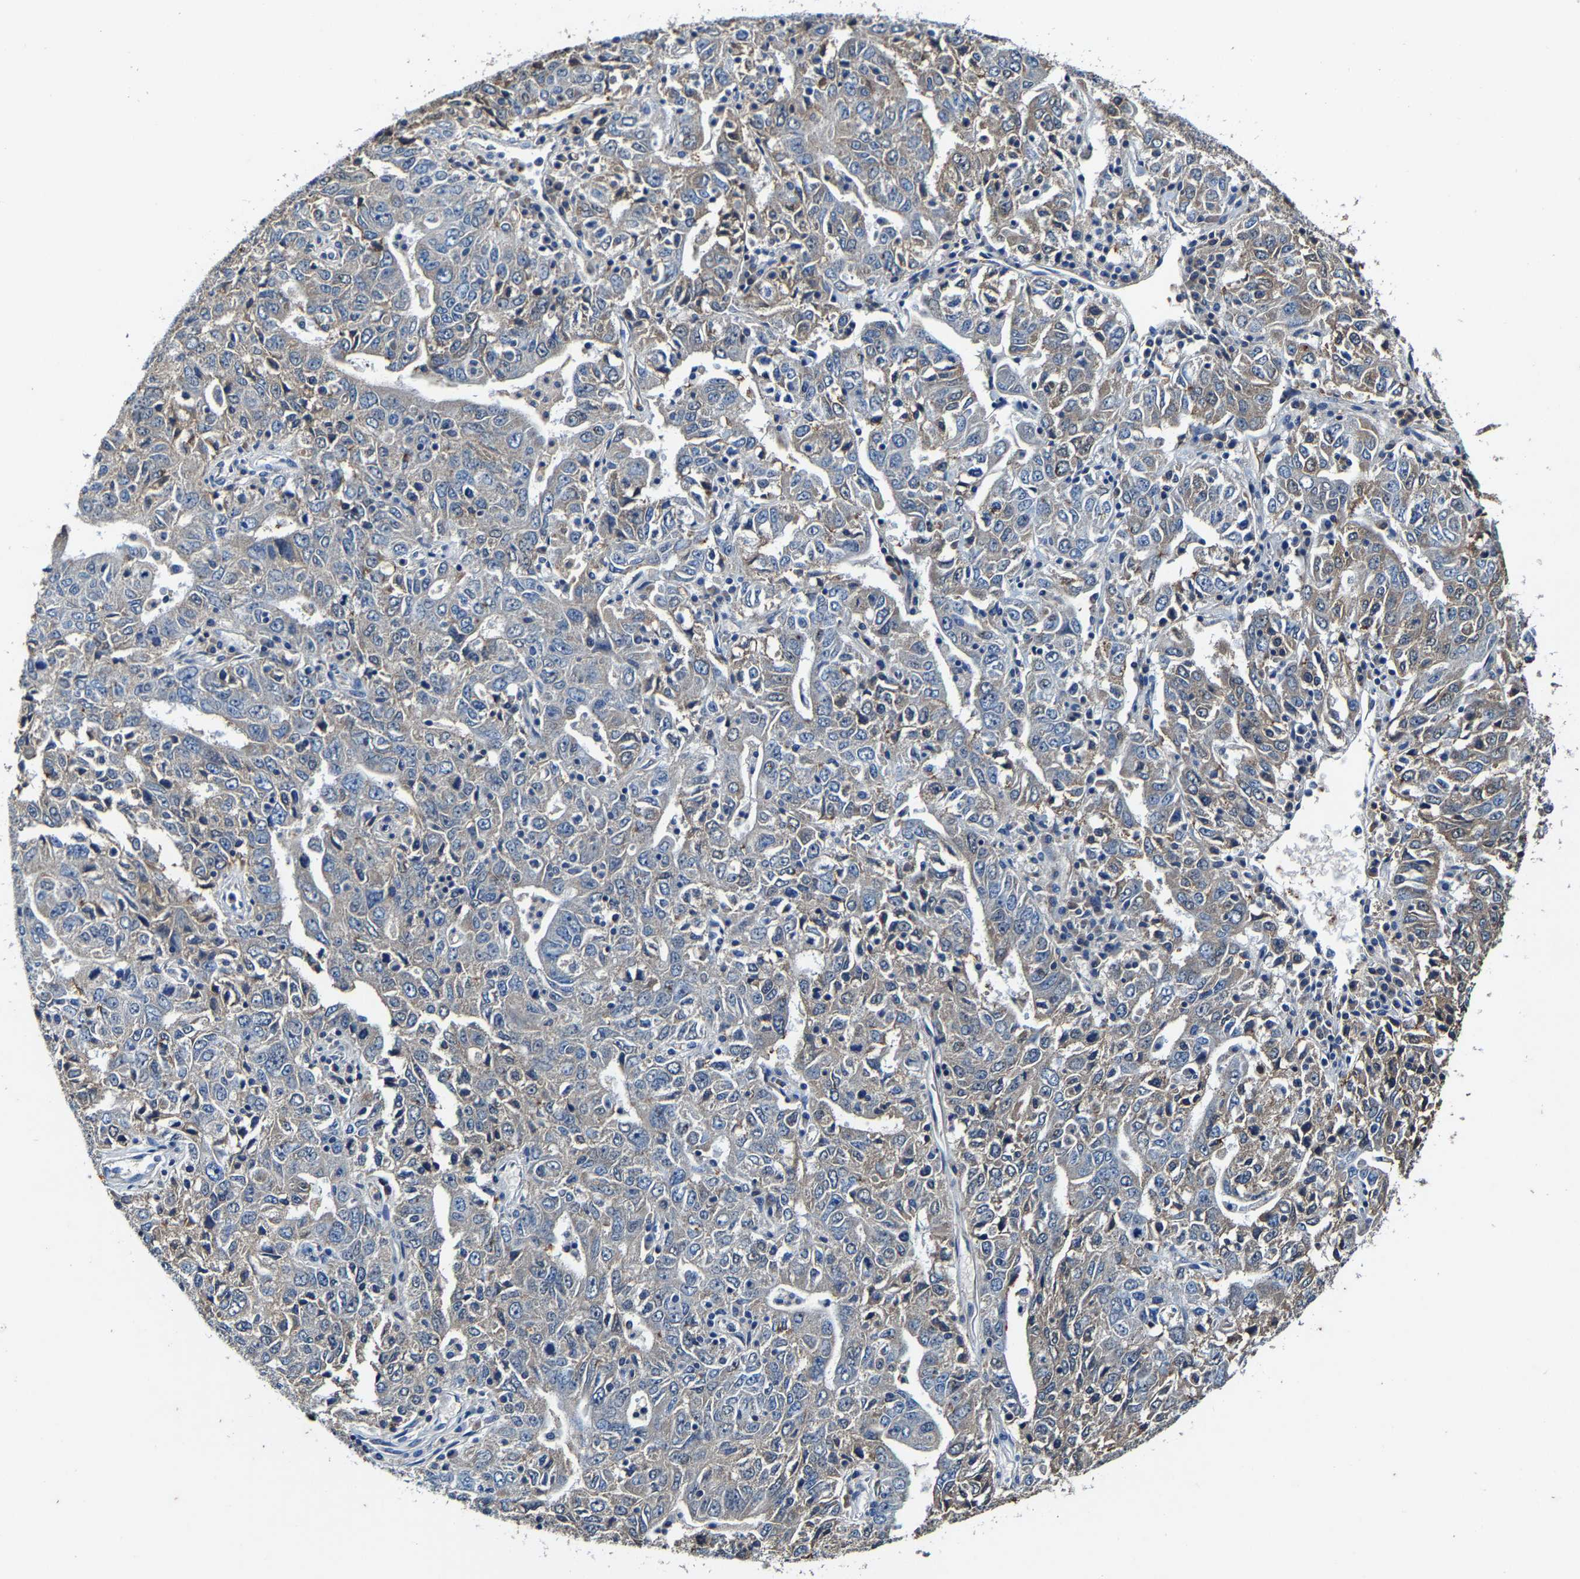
{"staining": {"intensity": "weak", "quantity": "<25%", "location": "cytoplasmic/membranous"}, "tissue": "ovarian cancer", "cell_type": "Tumor cells", "image_type": "cancer", "snomed": [{"axis": "morphology", "description": "Carcinoma, endometroid"}, {"axis": "topography", "description": "Ovary"}], "caption": "Tumor cells are negative for brown protein staining in ovarian endometroid carcinoma. The staining was performed using DAB to visualize the protein expression in brown, while the nuclei were stained in blue with hematoxylin (Magnification: 20x).", "gene": "SLC25A25", "patient": {"sex": "female", "age": 62}}